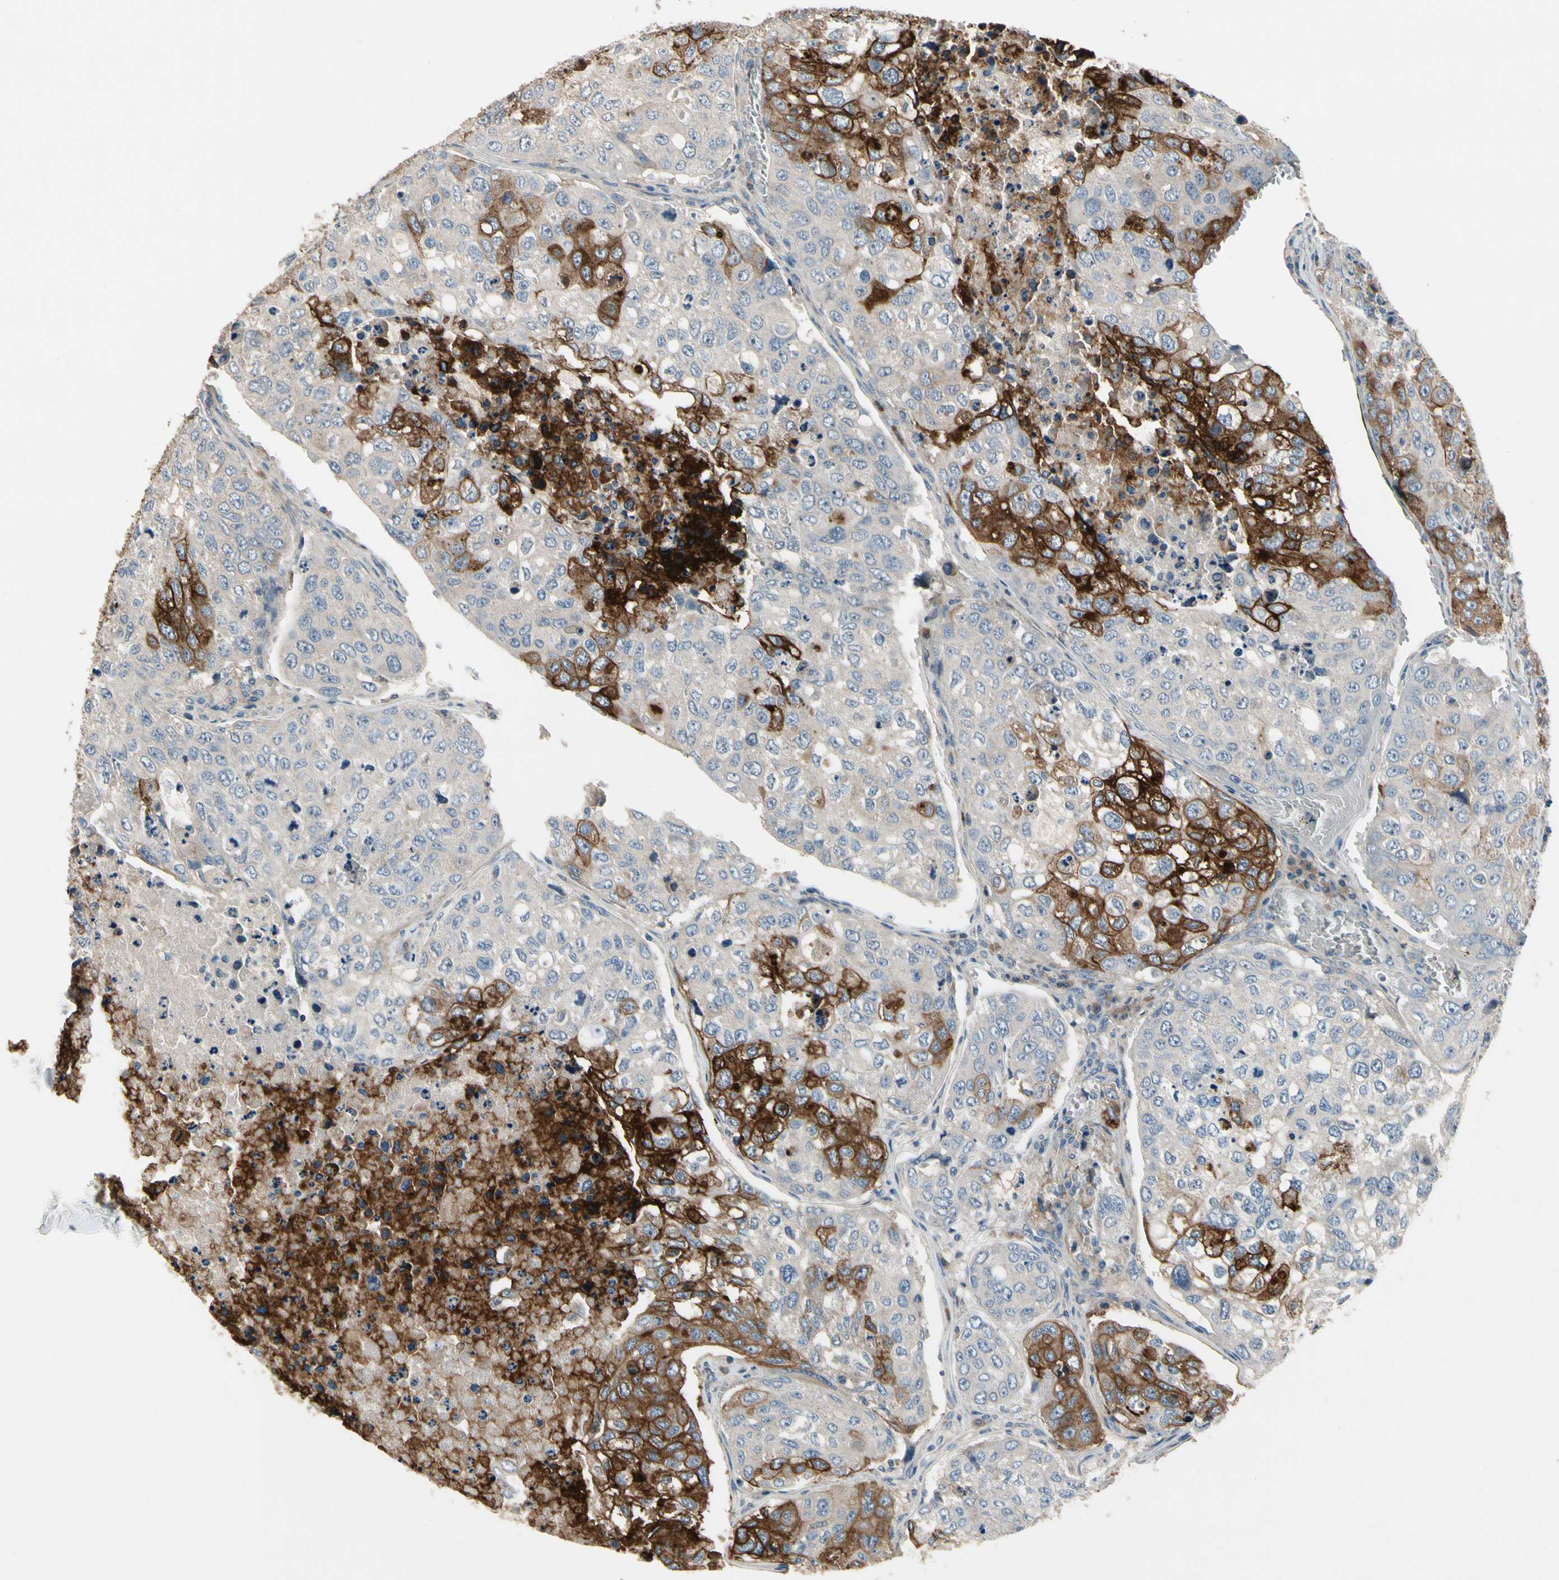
{"staining": {"intensity": "strong", "quantity": "<25%", "location": "cytoplasmic/membranous"}, "tissue": "urothelial cancer", "cell_type": "Tumor cells", "image_type": "cancer", "snomed": [{"axis": "morphology", "description": "Urothelial carcinoma, High grade"}, {"axis": "topography", "description": "Lymph node"}, {"axis": "topography", "description": "Urinary bladder"}], "caption": "DAB immunohistochemical staining of human high-grade urothelial carcinoma displays strong cytoplasmic/membranous protein positivity in approximately <25% of tumor cells.", "gene": "SIGLEC5", "patient": {"sex": "male", "age": 51}}